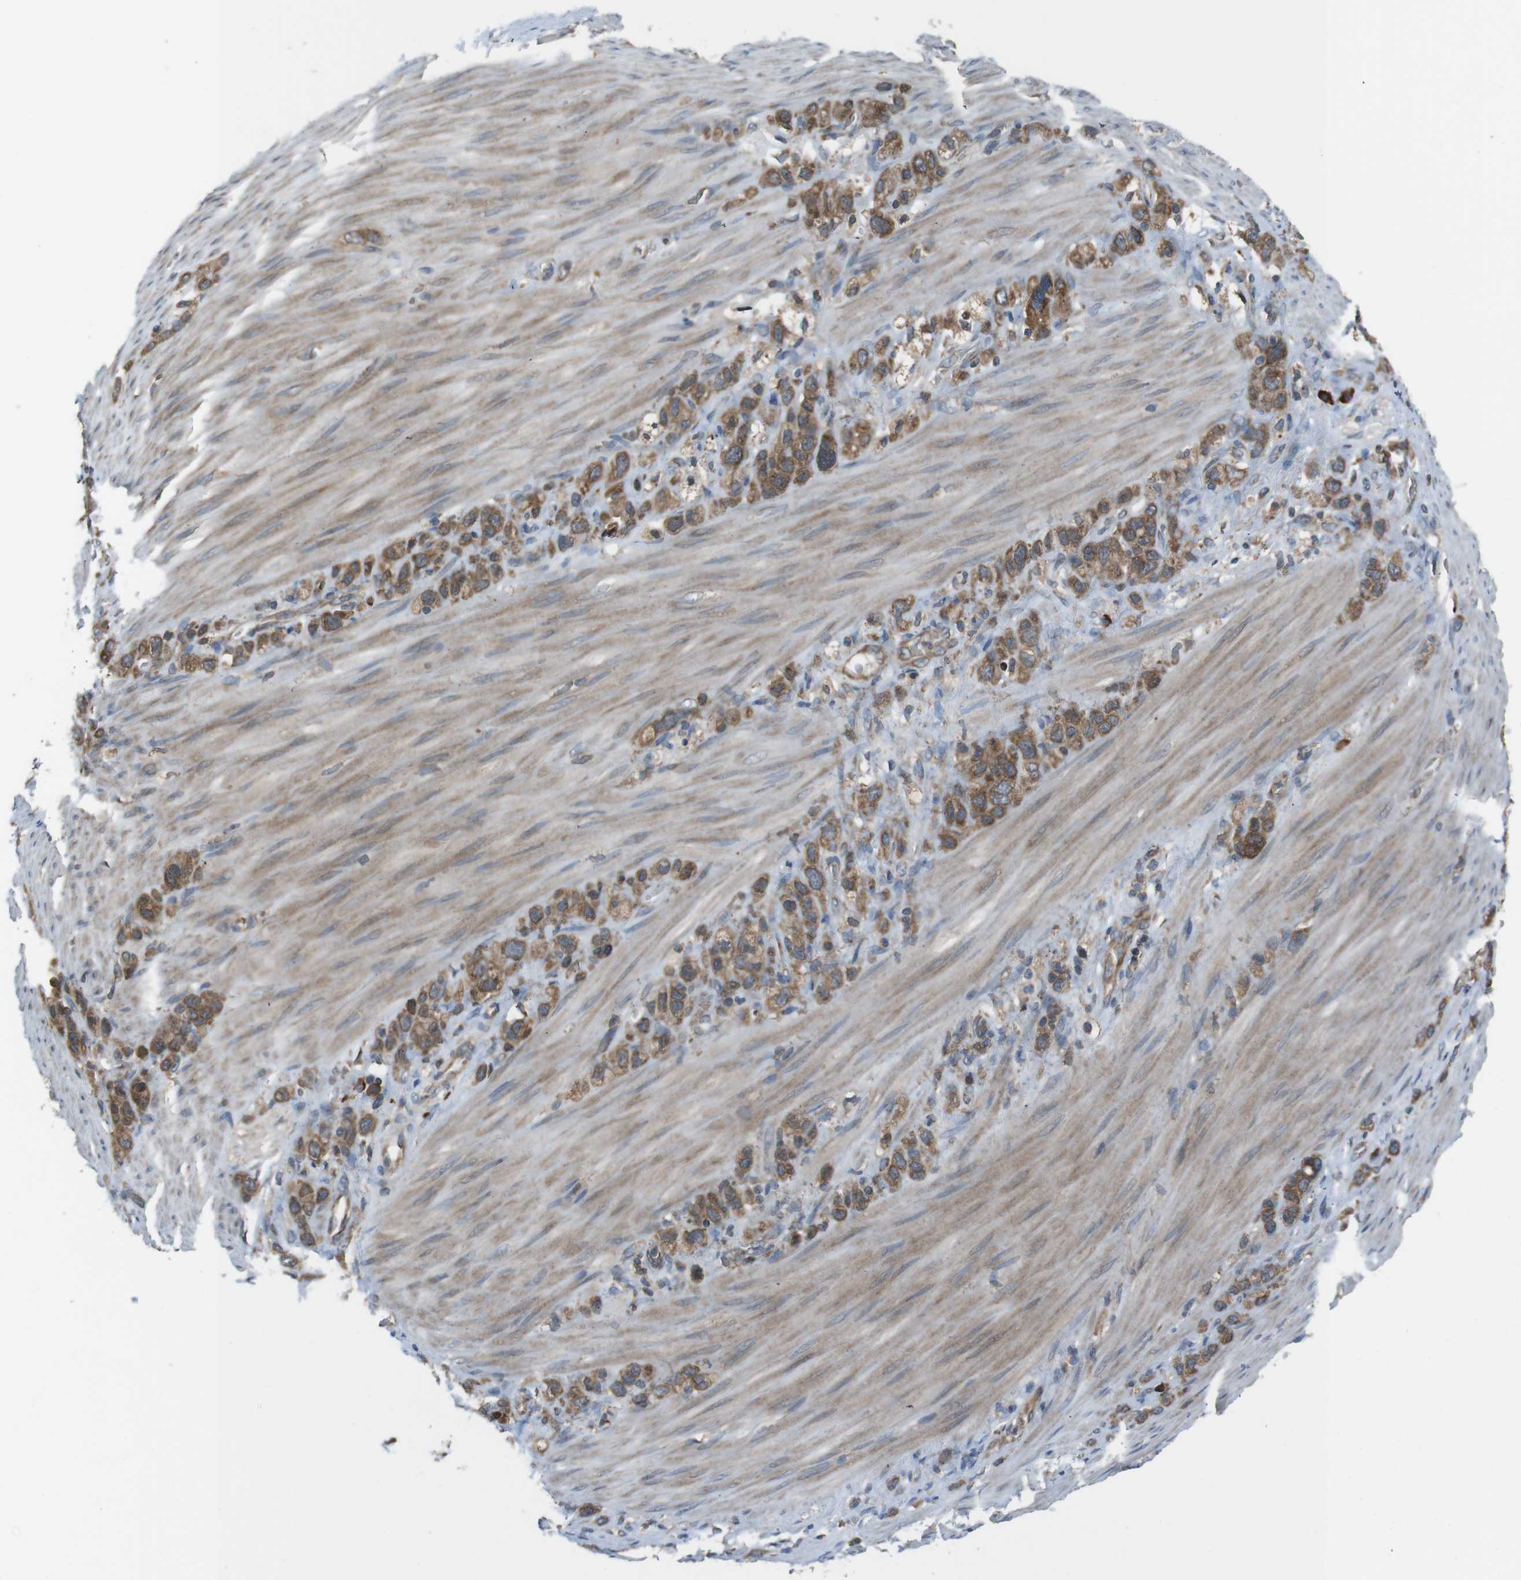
{"staining": {"intensity": "moderate", "quantity": ">75%", "location": "cytoplasmic/membranous"}, "tissue": "stomach cancer", "cell_type": "Tumor cells", "image_type": "cancer", "snomed": [{"axis": "morphology", "description": "Adenocarcinoma, NOS"}, {"axis": "morphology", "description": "Adenocarcinoma, High grade"}, {"axis": "topography", "description": "Stomach, upper"}, {"axis": "topography", "description": "Stomach, lower"}], "caption": "Immunohistochemical staining of human adenocarcinoma (high-grade) (stomach) shows medium levels of moderate cytoplasmic/membranous protein positivity in about >75% of tumor cells. The protein is stained brown, and the nuclei are stained in blue (DAB IHC with brightfield microscopy, high magnification).", "gene": "SSR3", "patient": {"sex": "female", "age": 65}}